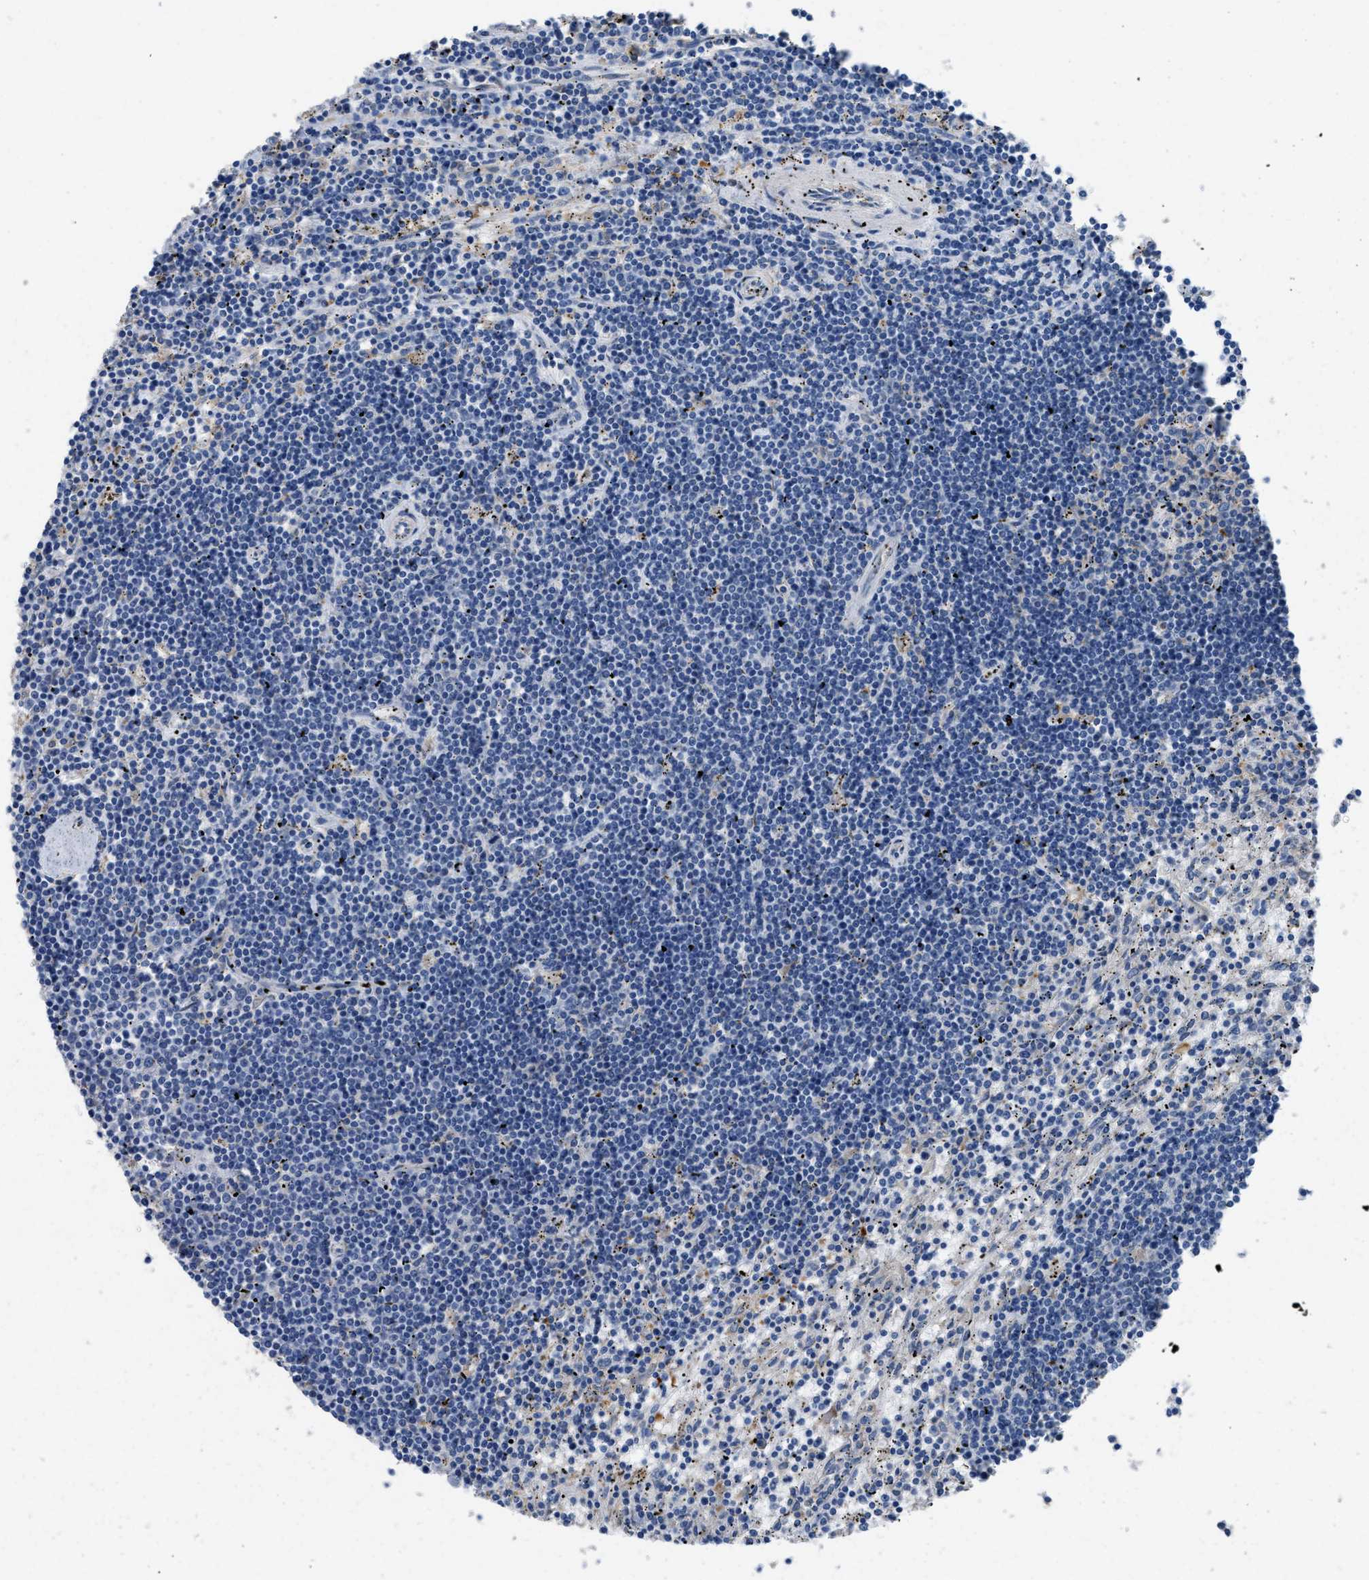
{"staining": {"intensity": "negative", "quantity": "none", "location": "none"}, "tissue": "lymphoma", "cell_type": "Tumor cells", "image_type": "cancer", "snomed": [{"axis": "morphology", "description": "Malignant lymphoma, non-Hodgkin's type, Low grade"}, {"axis": "topography", "description": "Spleen"}], "caption": "IHC micrograph of neoplastic tissue: lymphoma stained with DAB shows no significant protein staining in tumor cells.", "gene": "C1S", "patient": {"sex": "male", "age": 76}}